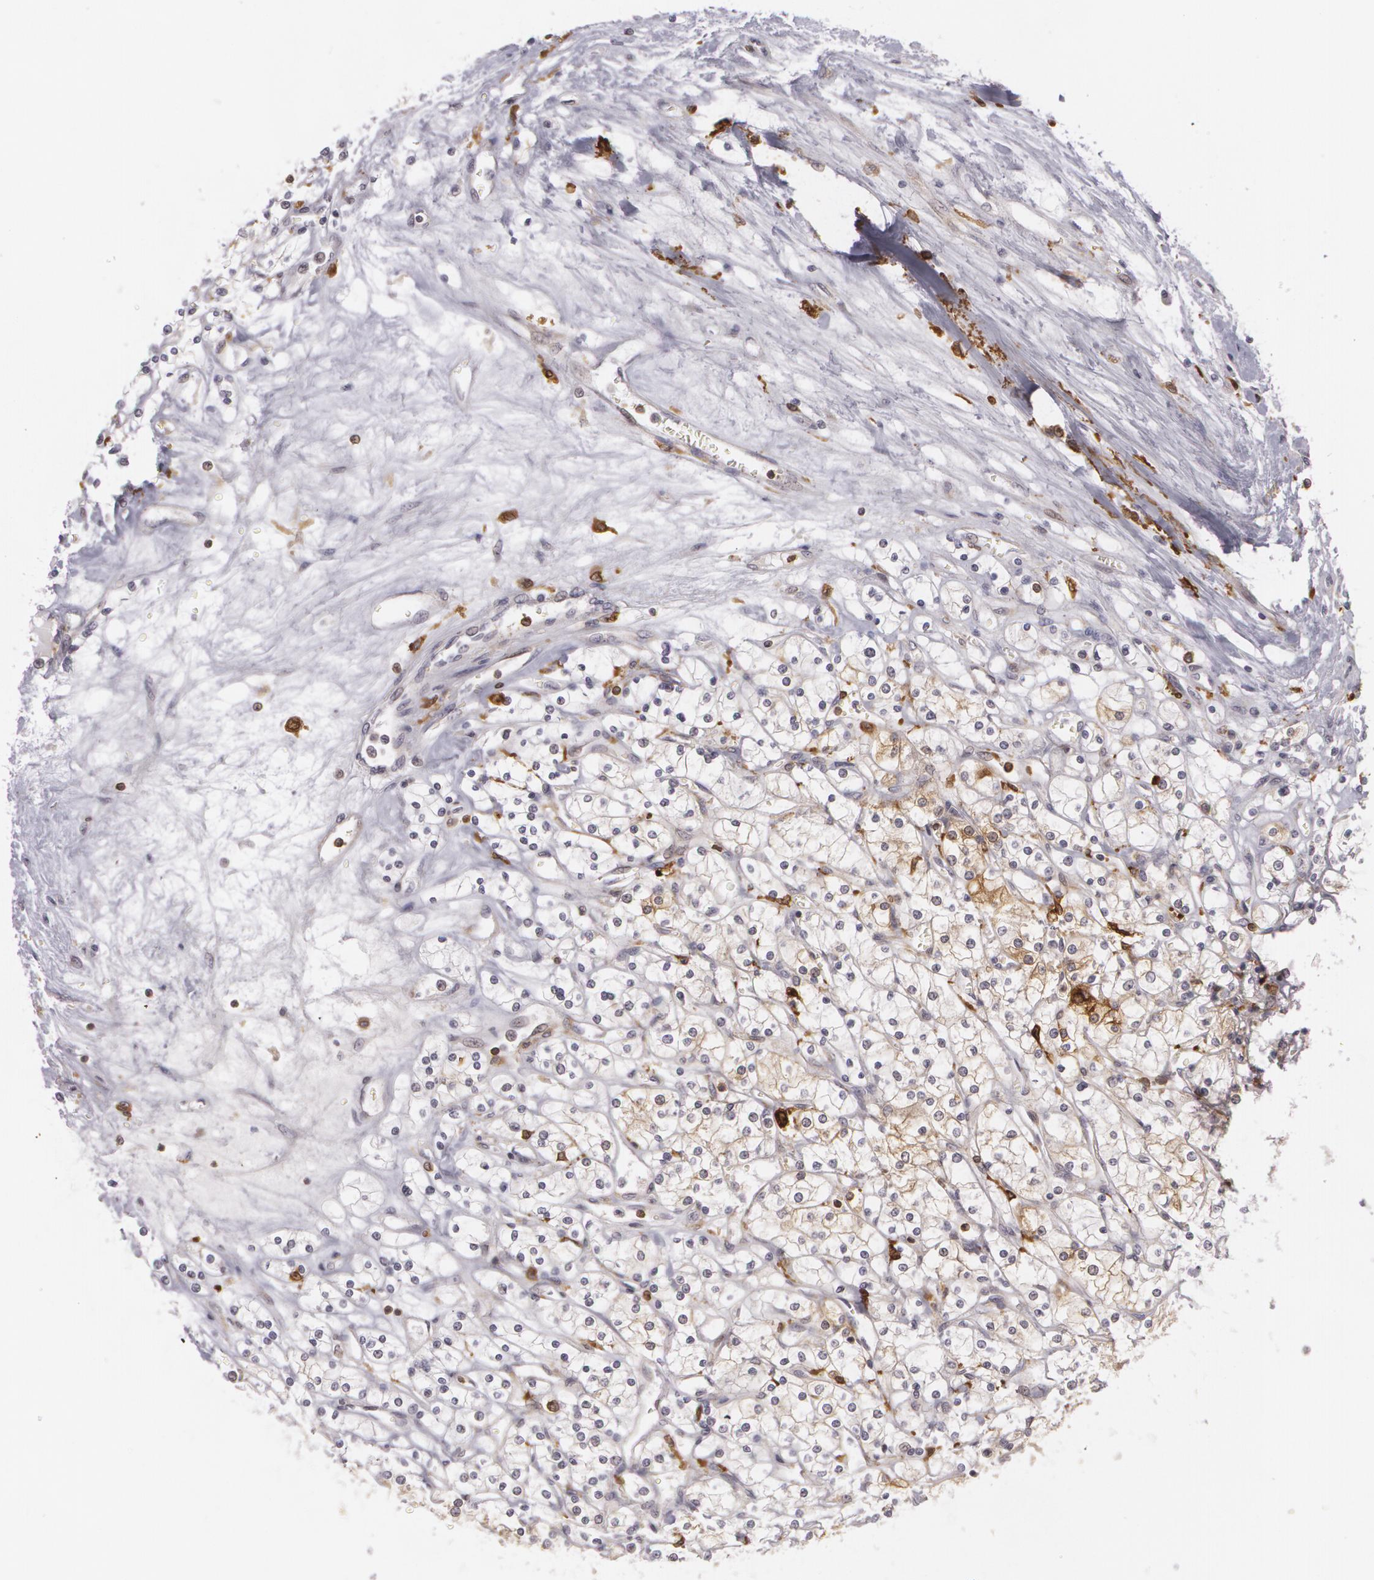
{"staining": {"intensity": "moderate", "quantity": "25%-75%", "location": "cytoplasmic/membranous"}, "tissue": "renal cancer", "cell_type": "Tumor cells", "image_type": "cancer", "snomed": [{"axis": "morphology", "description": "Adenocarcinoma, NOS"}, {"axis": "topography", "description": "Kidney"}], "caption": "Immunohistochemistry (IHC) micrograph of adenocarcinoma (renal) stained for a protein (brown), which reveals medium levels of moderate cytoplasmic/membranous positivity in about 25%-75% of tumor cells.", "gene": "BIN1", "patient": {"sex": "male", "age": 61}}